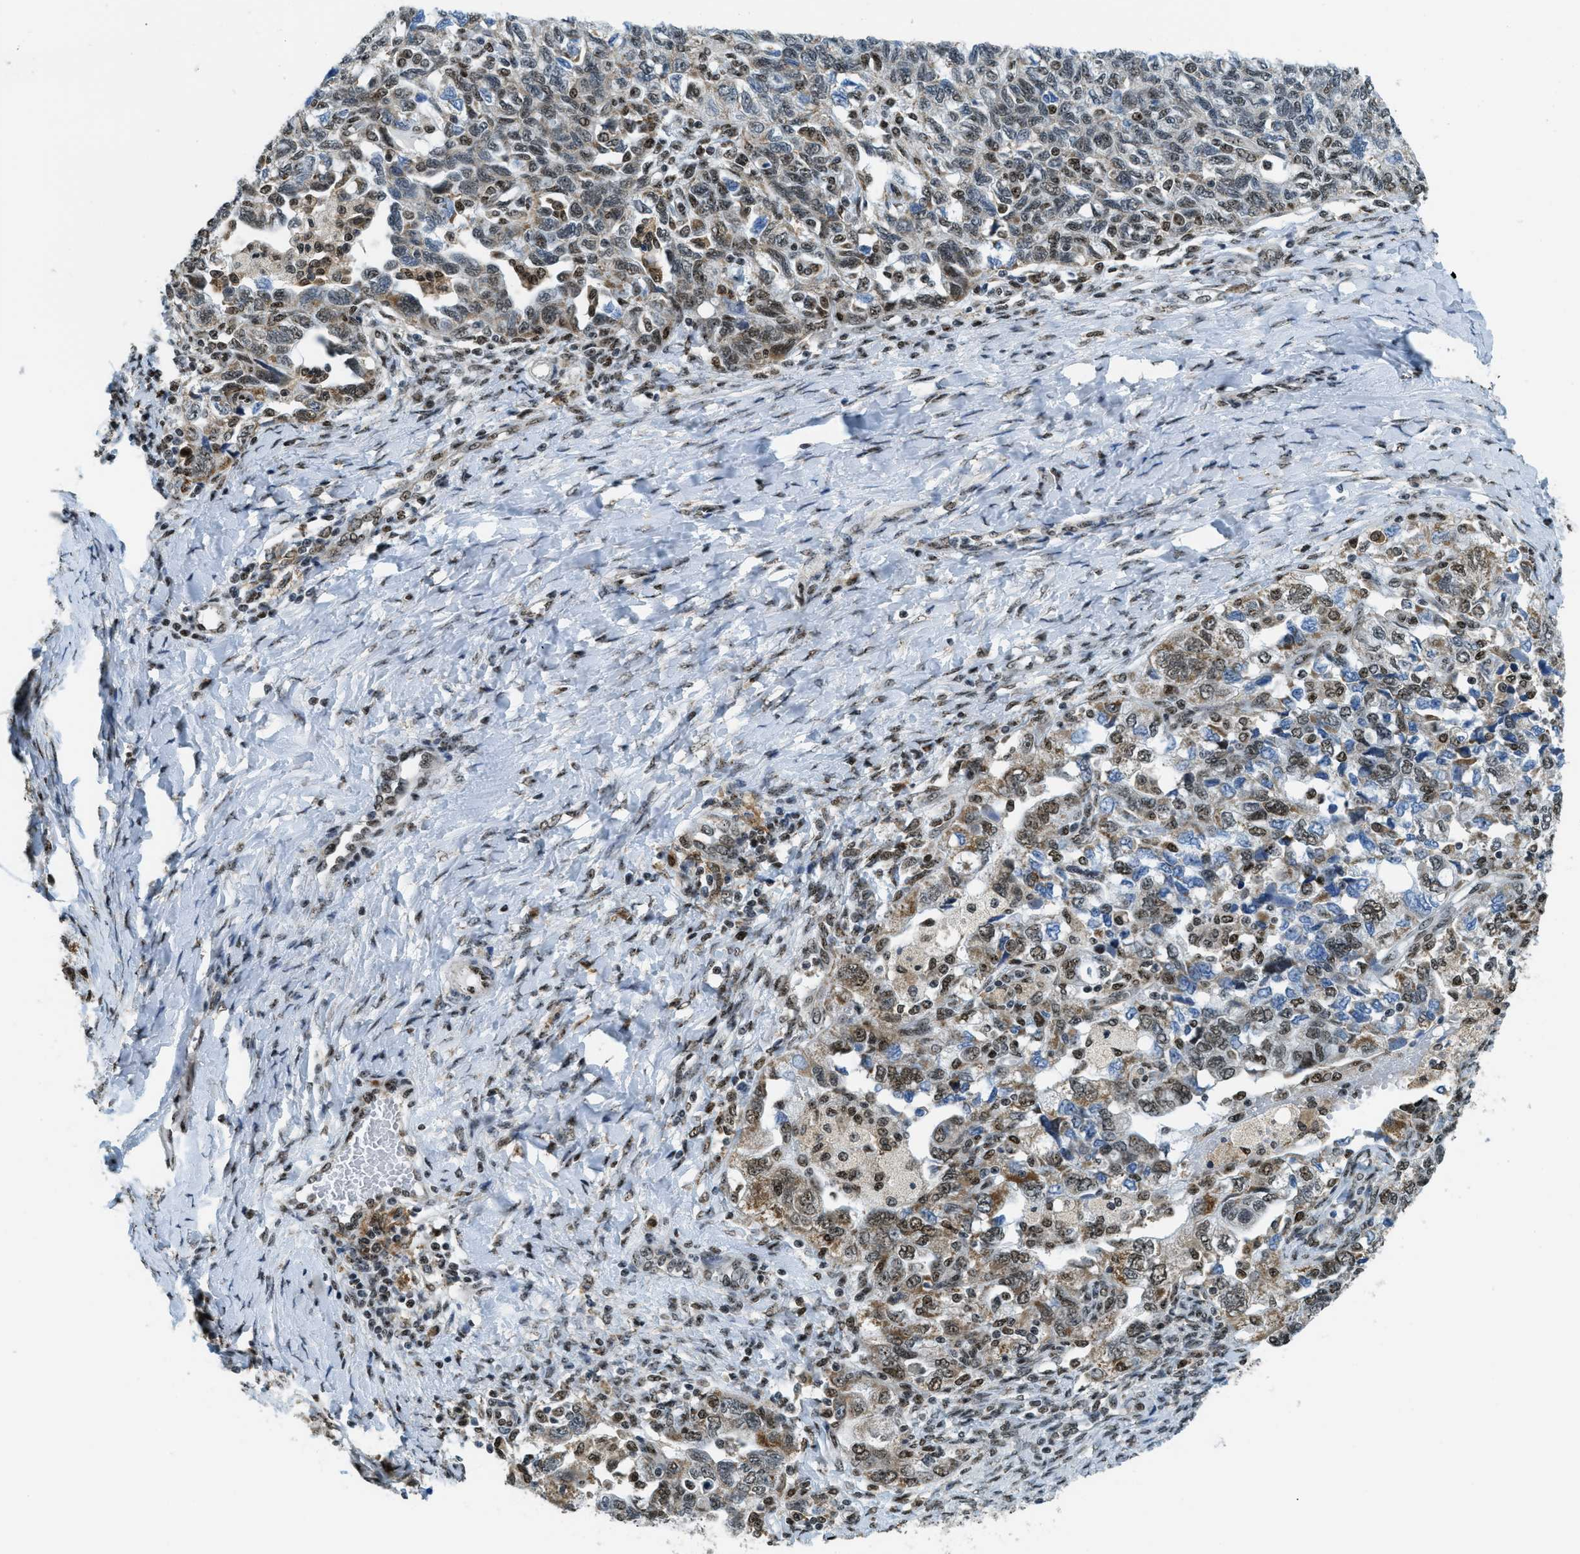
{"staining": {"intensity": "strong", "quantity": ">75%", "location": "cytoplasmic/membranous,nuclear"}, "tissue": "ovarian cancer", "cell_type": "Tumor cells", "image_type": "cancer", "snomed": [{"axis": "morphology", "description": "Carcinoma, NOS"}, {"axis": "morphology", "description": "Cystadenocarcinoma, serous, NOS"}, {"axis": "topography", "description": "Ovary"}], "caption": "Human serous cystadenocarcinoma (ovarian) stained for a protein (brown) exhibits strong cytoplasmic/membranous and nuclear positive expression in about >75% of tumor cells.", "gene": "SP100", "patient": {"sex": "female", "age": 69}}